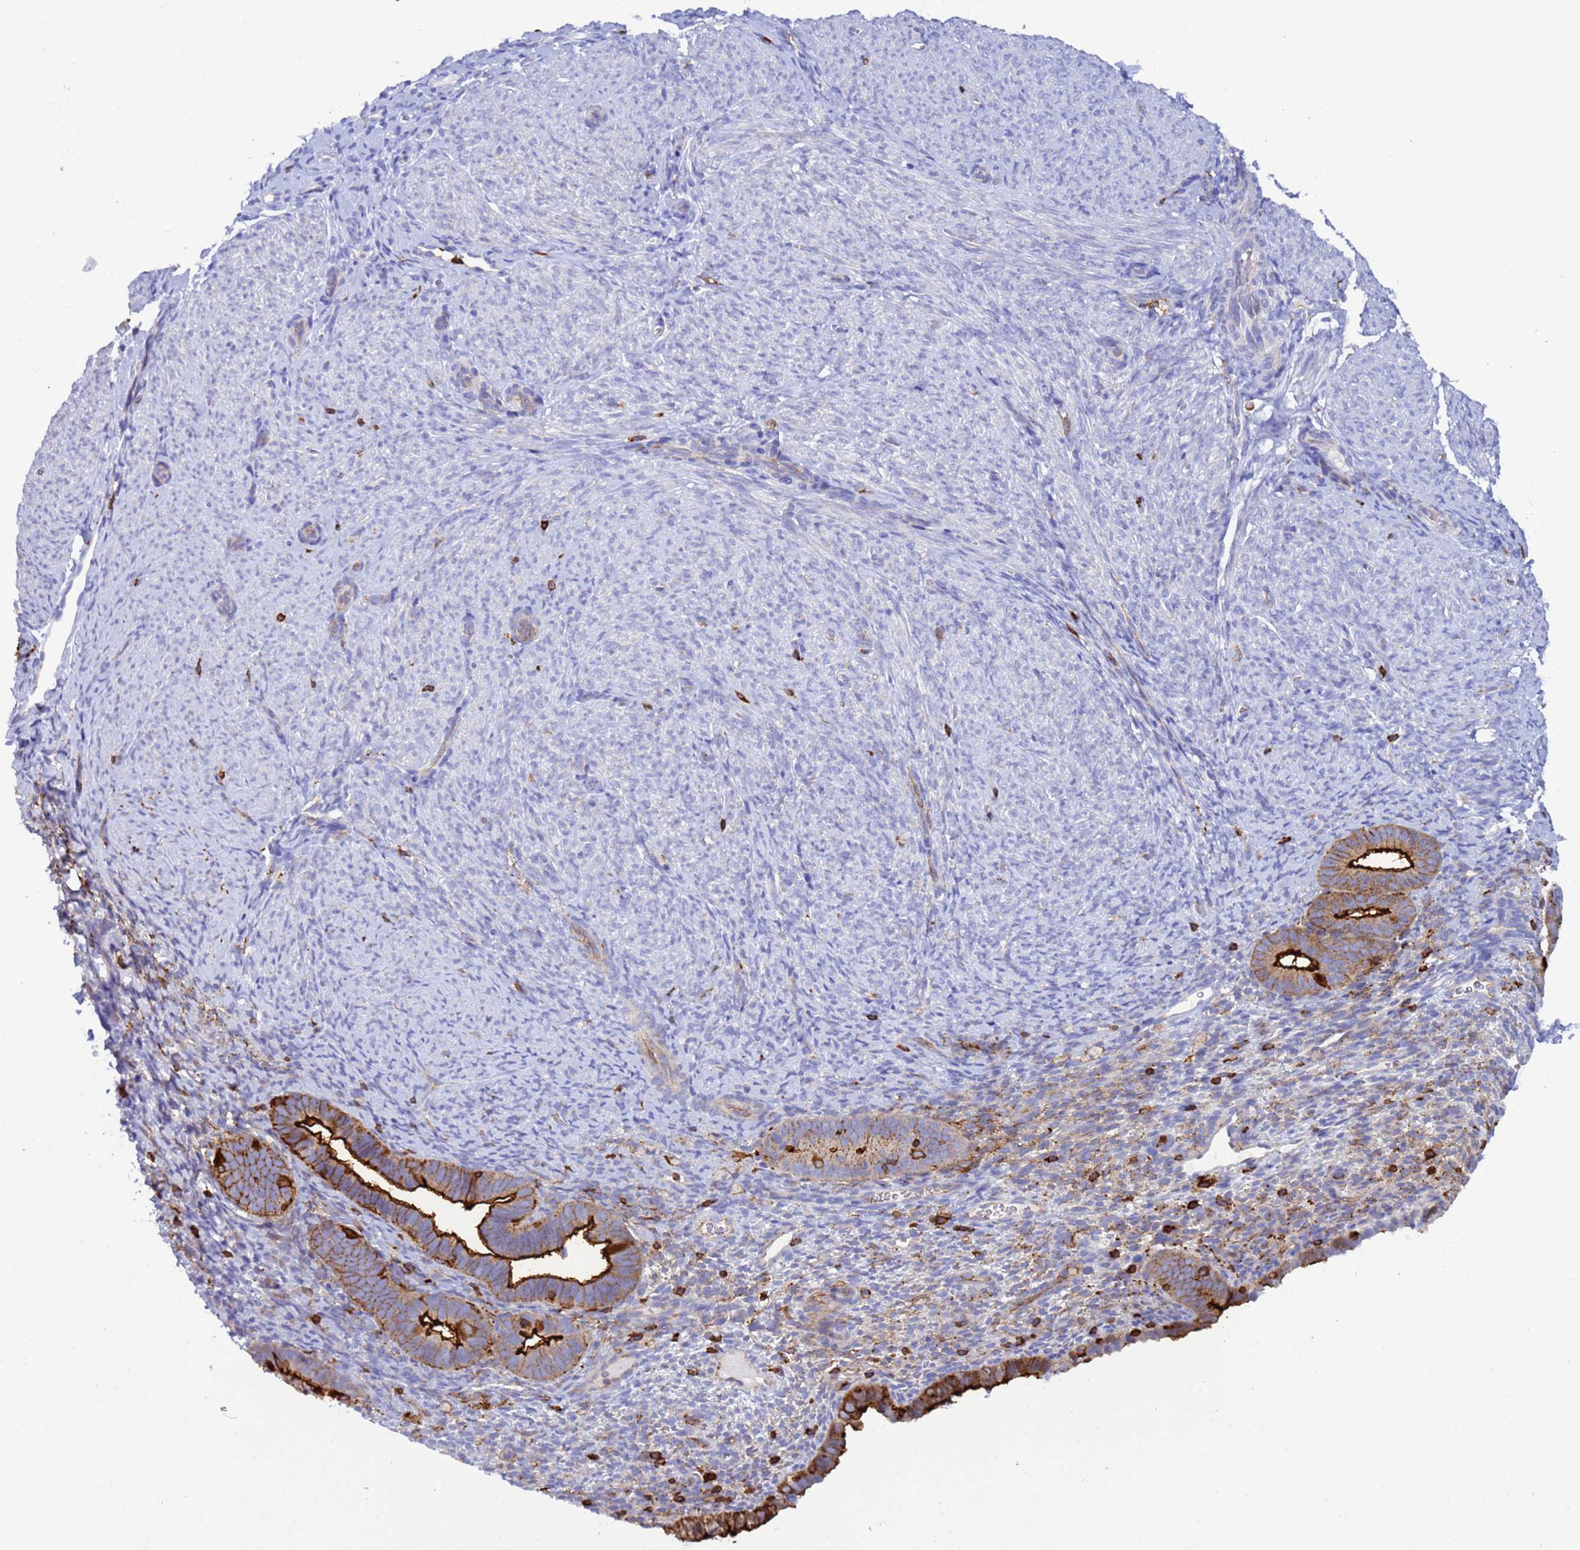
{"staining": {"intensity": "negative", "quantity": "none", "location": "none"}, "tissue": "endometrium", "cell_type": "Cells in endometrial stroma", "image_type": "normal", "snomed": [{"axis": "morphology", "description": "Normal tissue, NOS"}, {"axis": "topography", "description": "Endometrium"}], "caption": "Immunohistochemistry histopathology image of unremarkable endometrium: human endometrium stained with DAB (3,3'-diaminobenzidine) reveals no significant protein staining in cells in endometrial stroma.", "gene": "EZR", "patient": {"sex": "female", "age": 65}}